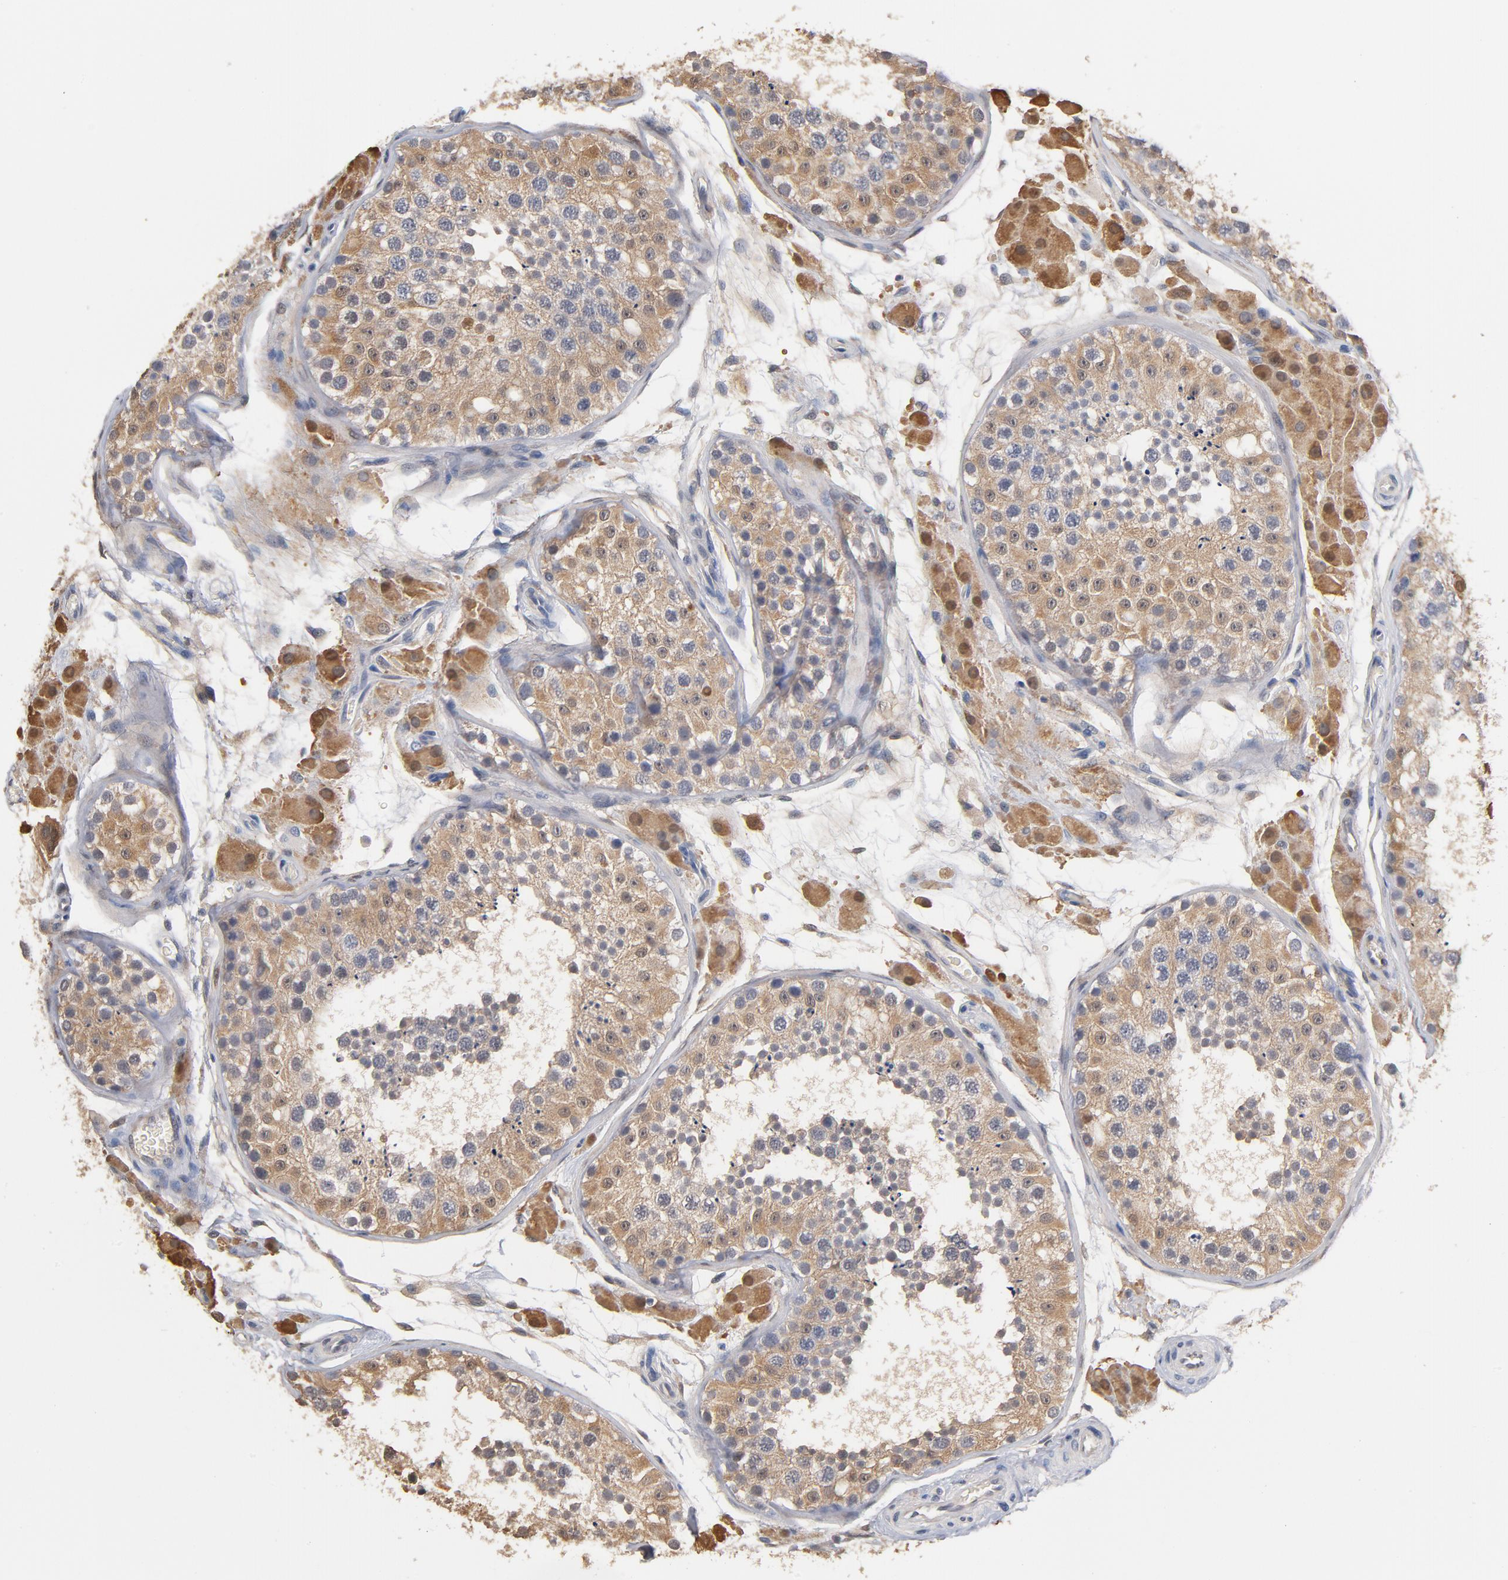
{"staining": {"intensity": "moderate", "quantity": ">75%", "location": "cytoplasmic/membranous"}, "tissue": "testis", "cell_type": "Cells in seminiferous ducts", "image_type": "normal", "snomed": [{"axis": "morphology", "description": "Normal tissue, NOS"}, {"axis": "topography", "description": "Testis"}], "caption": "There is medium levels of moderate cytoplasmic/membranous expression in cells in seminiferous ducts of normal testis, as demonstrated by immunohistochemical staining (brown color).", "gene": "MIF", "patient": {"sex": "male", "age": 26}}